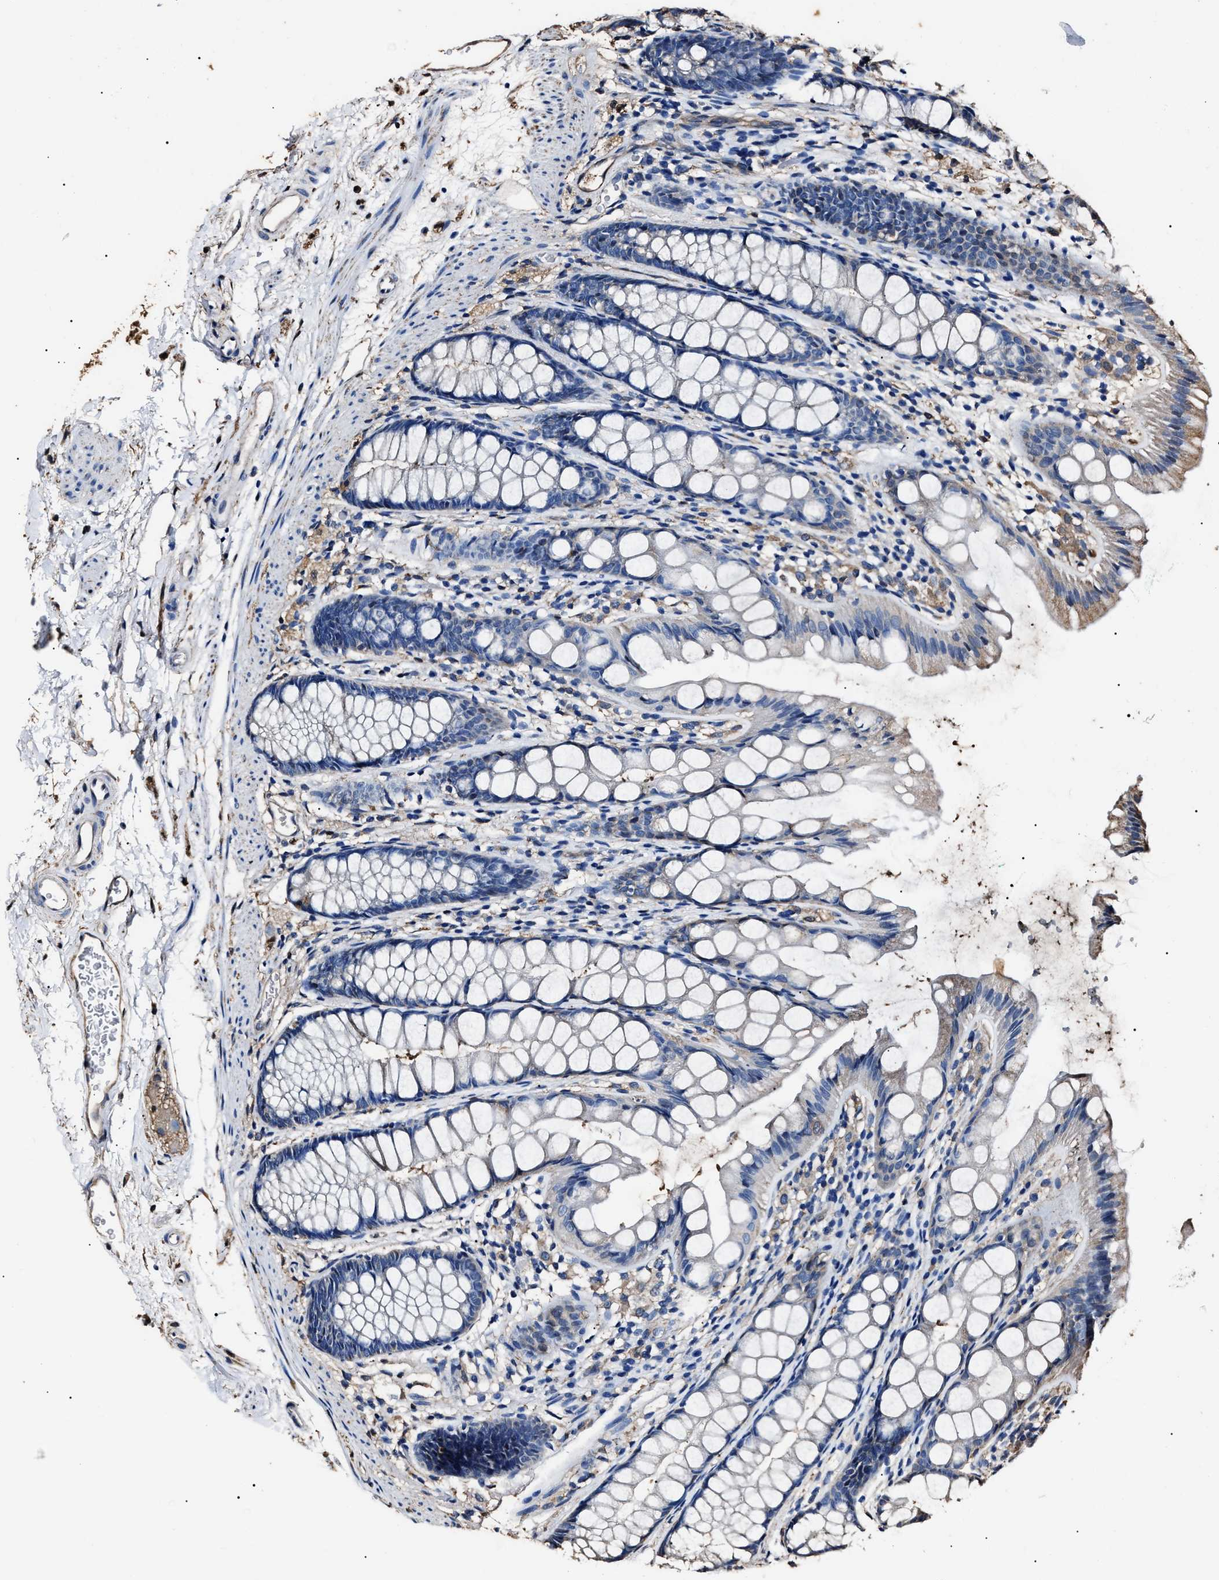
{"staining": {"intensity": "weak", "quantity": "<25%", "location": "cytoplasmic/membranous"}, "tissue": "rectum", "cell_type": "Glandular cells", "image_type": "normal", "snomed": [{"axis": "morphology", "description": "Normal tissue, NOS"}, {"axis": "topography", "description": "Rectum"}], "caption": "Glandular cells are negative for brown protein staining in benign rectum. (Immunohistochemistry, brightfield microscopy, high magnification).", "gene": "ALDH1A1", "patient": {"sex": "female", "age": 65}}